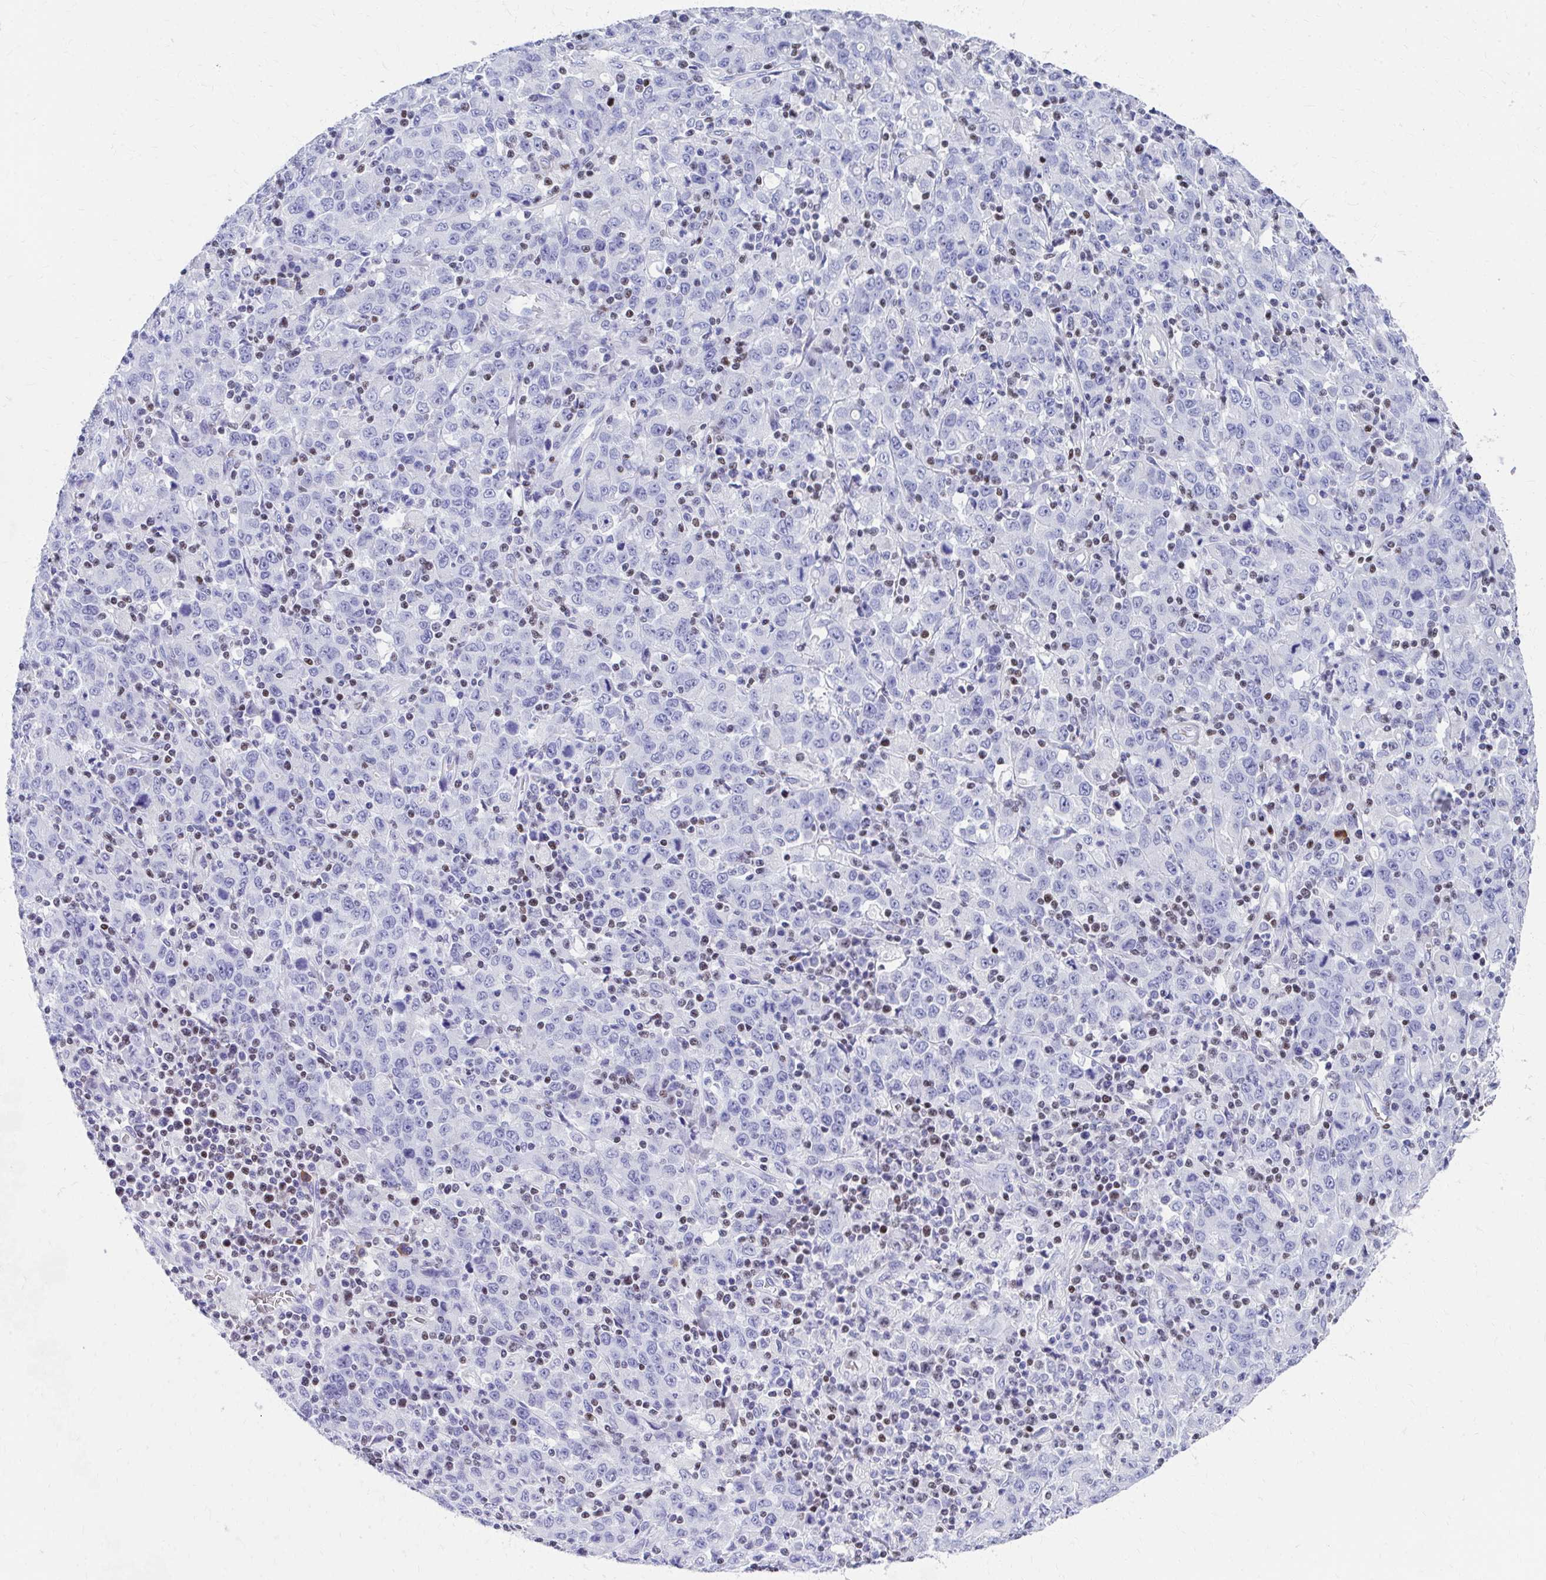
{"staining": {"intensity": "negative", "quantity": "none", "location": "none"}, "tissue": "stomach cancer", "cell_type": "Tumor cells", "image_type": "cancer", "snomed": [{"axis": "morphology", "description": "Adenocarcinoma, NOS"}, {"axis": "topography", "description": "Stomach, upper"}], "caption": "Tumor cells are negative for brown protein staining in stomach cancer.", "gene": "RUNX3", "patient": {"sex": "male", "age": 69}}